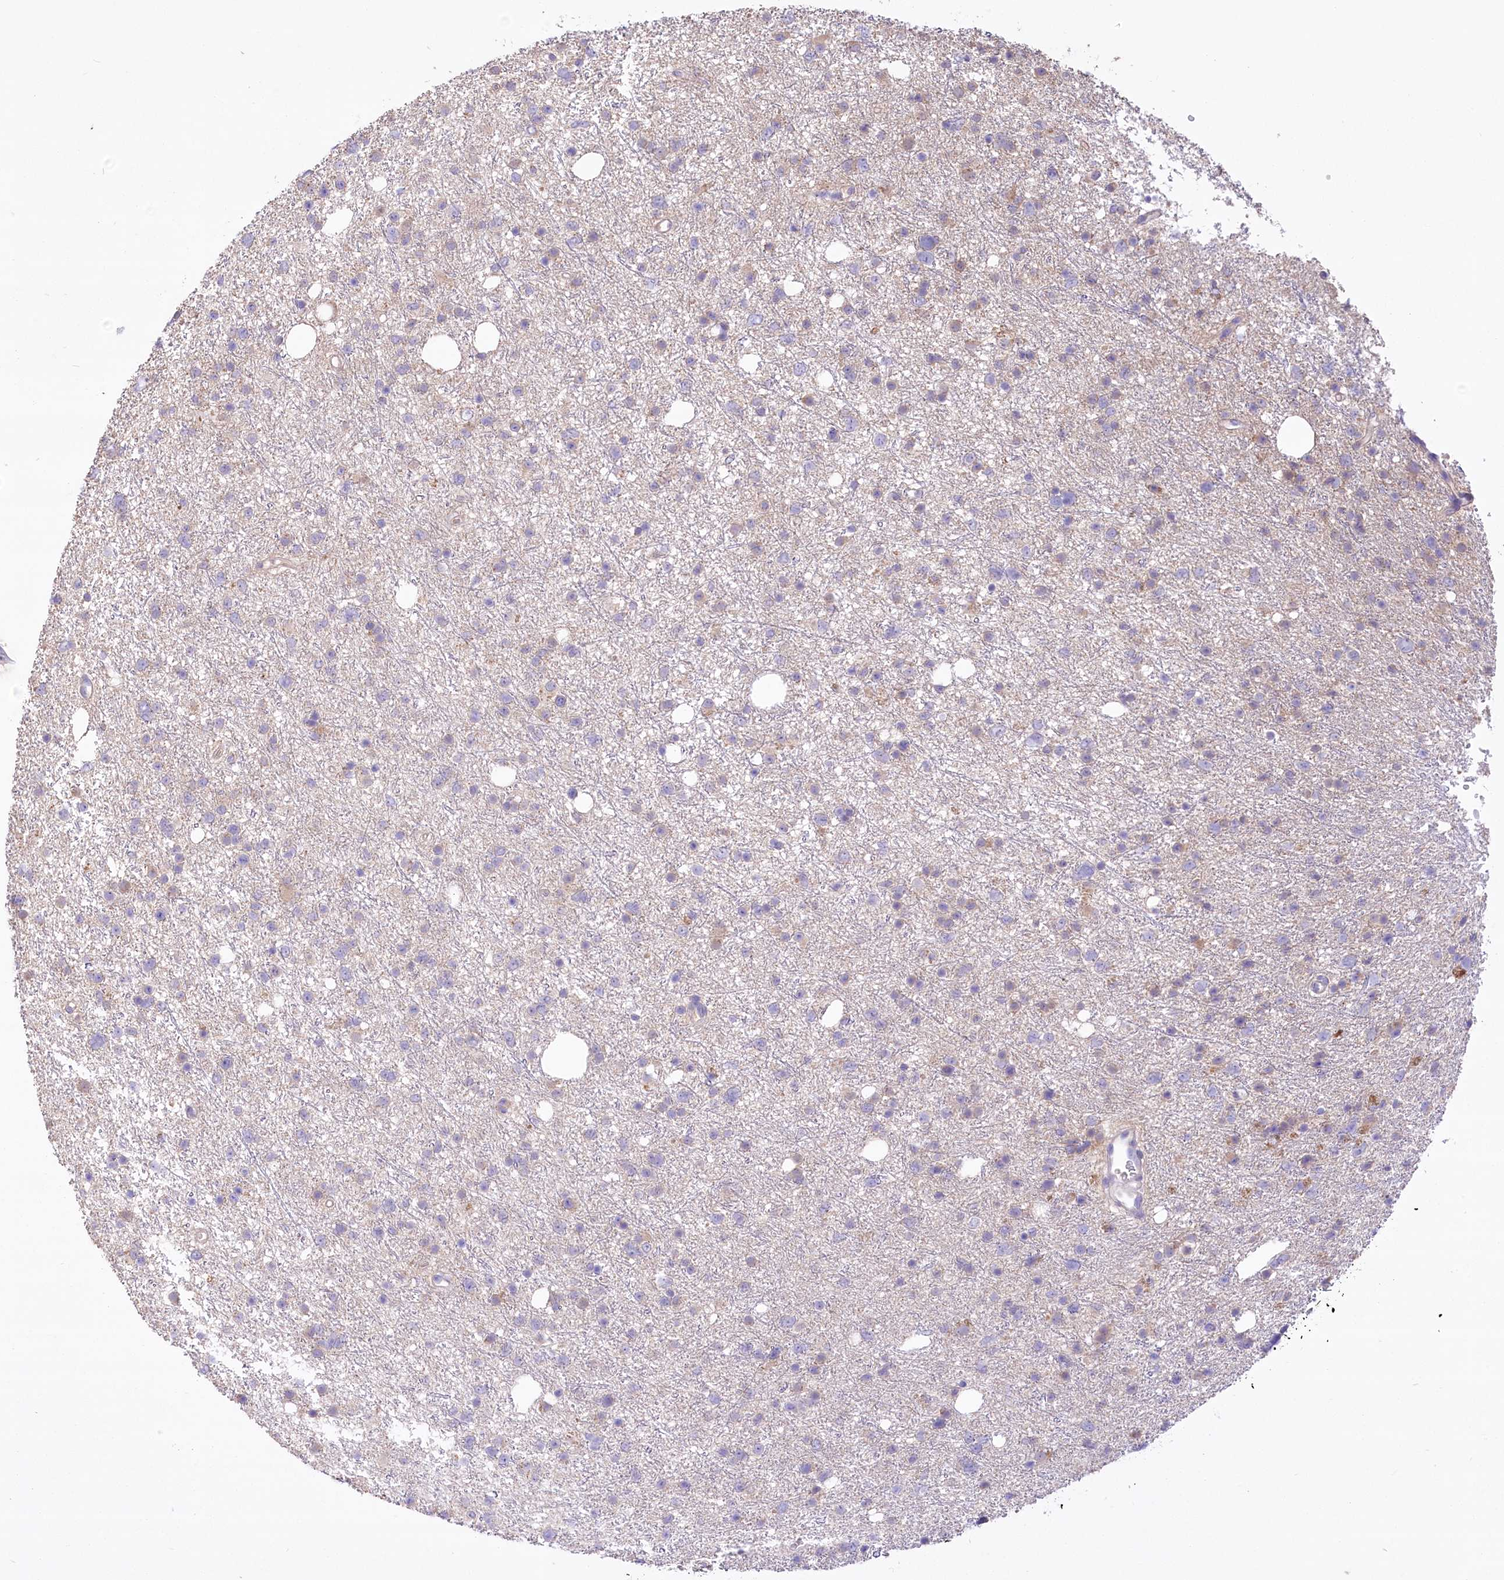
{"staining": {"intensity": "negative", "quantity": "none", "location": "none"}, "tissue": "glioma", "cell_type": "Tumor cells", "image_type": "cancer", "snomed": [{"axis": "morphology", "description": "Glioma, malignant, Low grade"}, {"axis": "topography", "description": "Cerebral cortex"}], "caption": "Immunohistochemistry (IHC) histopathology image of human malignant glioma (low-grade) stained for a protein (brown), which demonstrates no positivity in tumor cells.", "gene": "PBLD", "patient": {"sex": "female", "age": 39}}